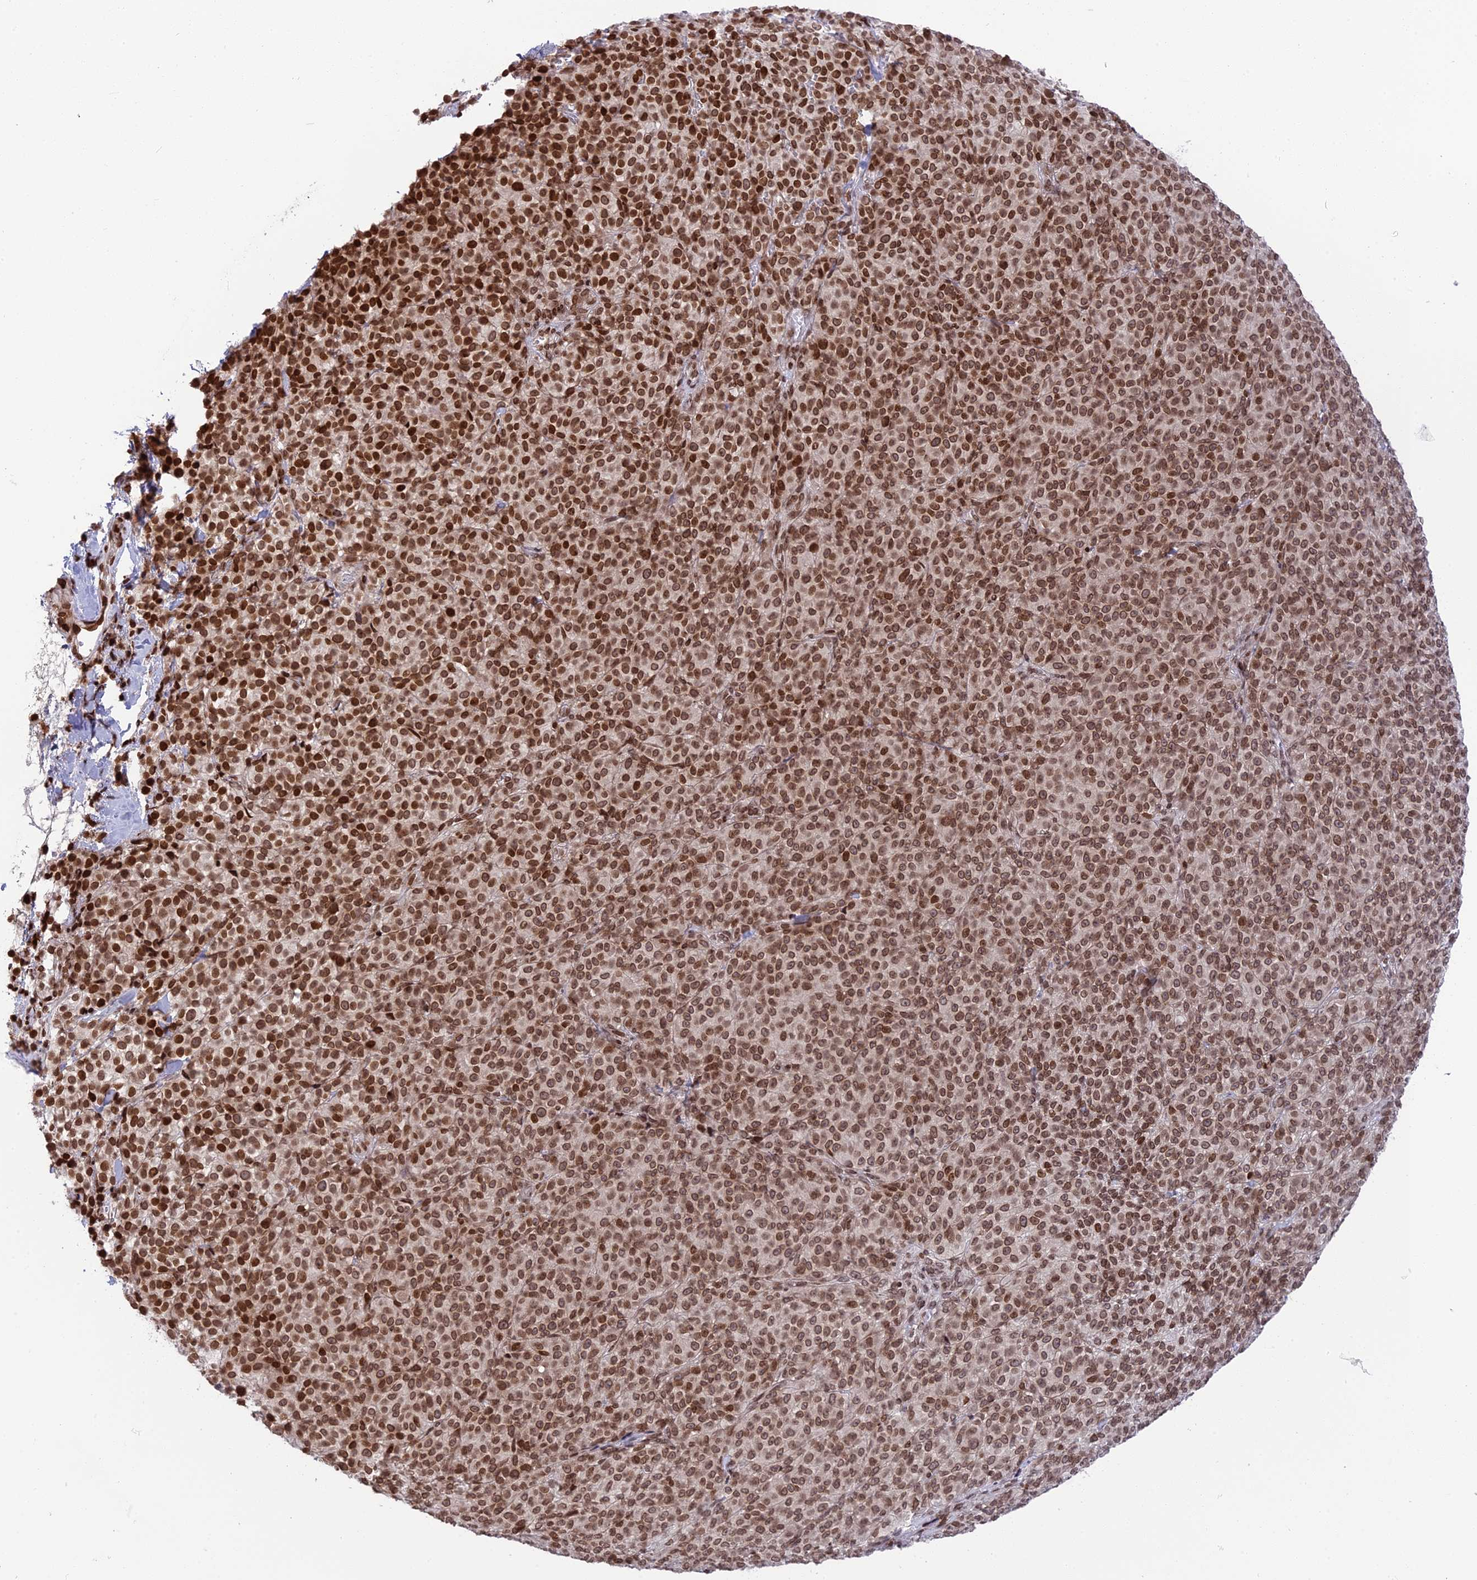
{"staining": {"intensity": "moderate", "quantity": ">75%", "location": "nuclear"}, "tissue": "melanoma", "cell_type": "Tumor cells", "image_type": "cancer", "snomed": [{"axis": "morphology", "description": "Normal tissue, NOS"}, {"axis": "morphology", "description": "Malignant melanoma, NOS"}, {"axis": "topography", "description": "Skin"}], "caption": "IHC photomicrograph of malignant melanoma stained for a protein (brown), which reveals medium levels of moderate nuclear staining in about >75% of tumor cells.", "gene": "TET2", "patient": {"sex": "female", "age": 34}}